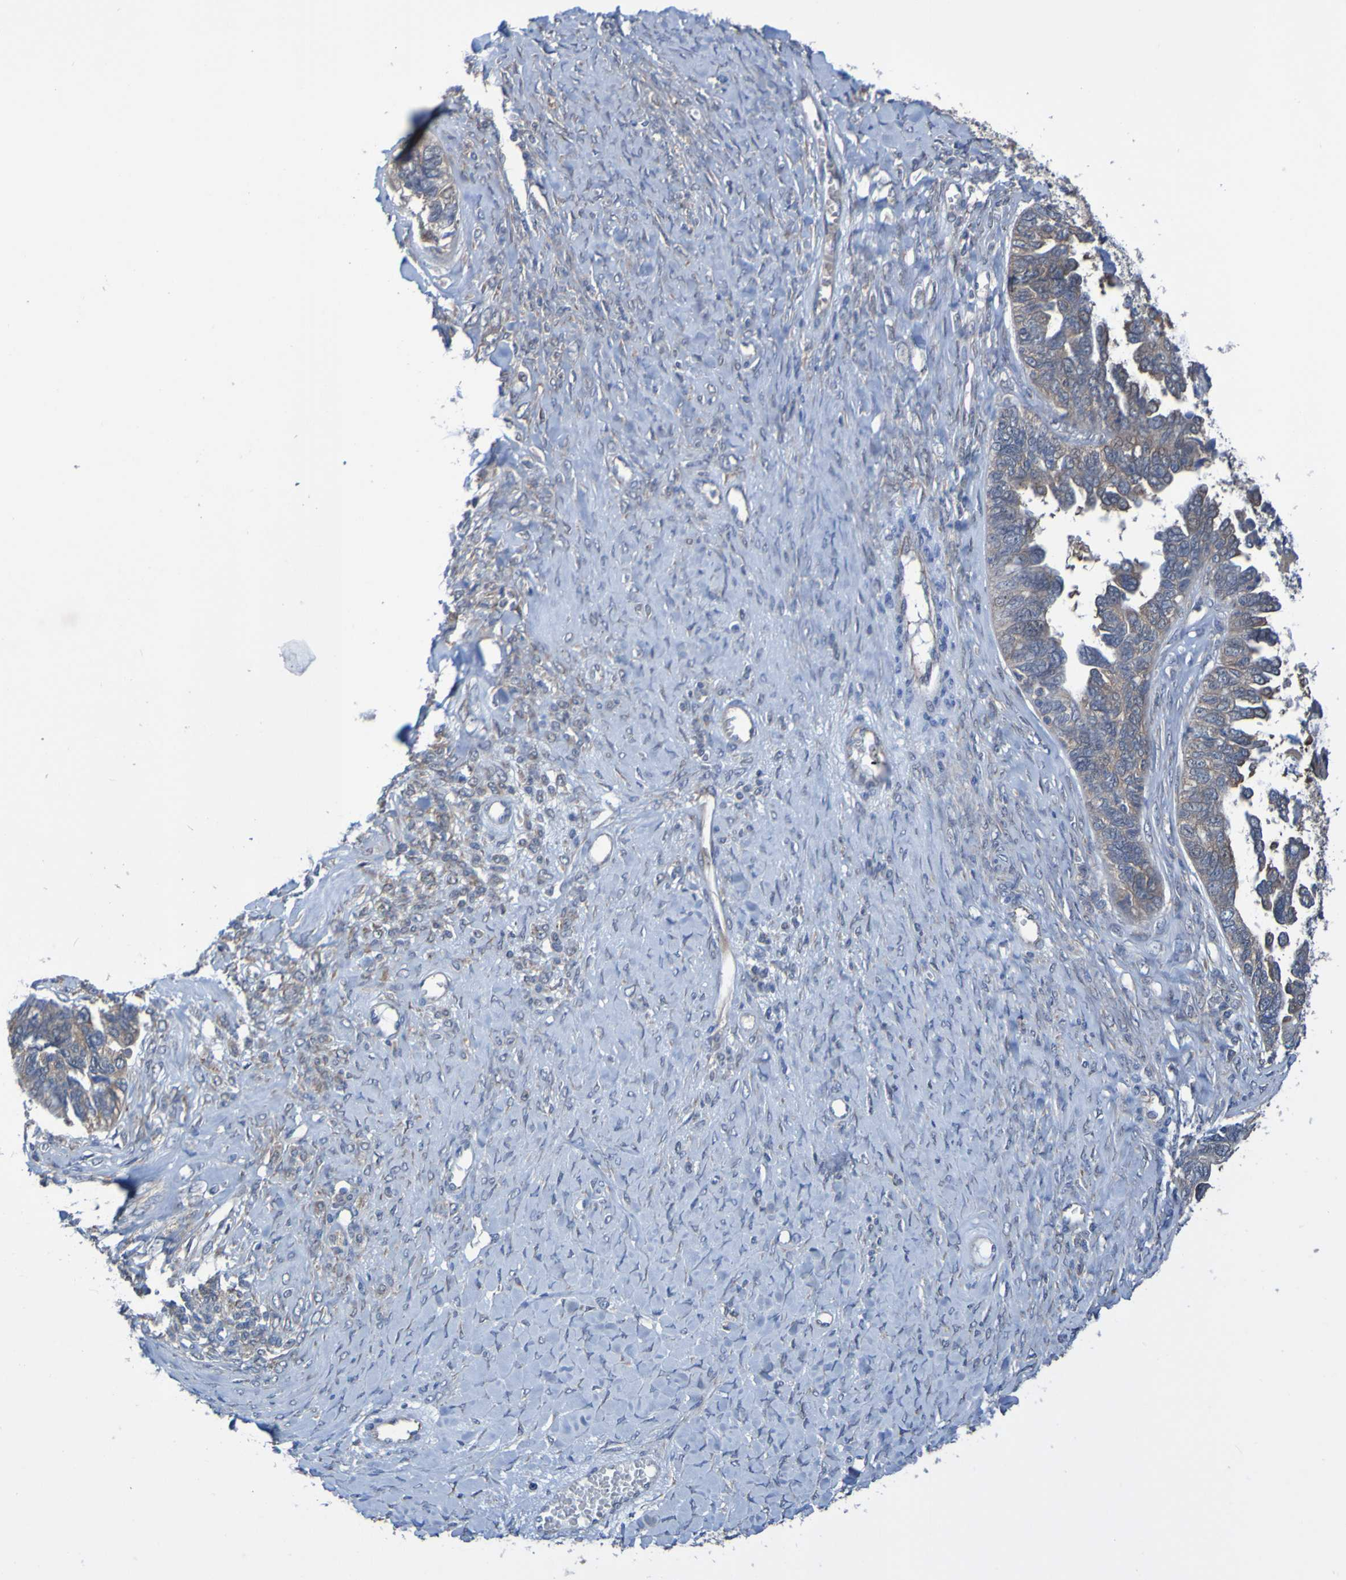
{"staining": {"intensity": "weak", "quantity": "<25%", "location": "cytoplasmic/membranous"}, "tissue": "ovarian cancer", "cell_type": "Tumor cells", "image_type": "cancer", "snomed": [{"axis": "morphology", "description": "Cystadenocarcinoma, serous, NOS"}, {"axis": "topography", "description": "Ovary"}], "caption": "Ovarian serous cystadenocarcinoma was stained to show a protein in brown. There is no significant staining in tumor cells.", "gene": "SDK1", "patient": {"sex": "female", "age": 79}}